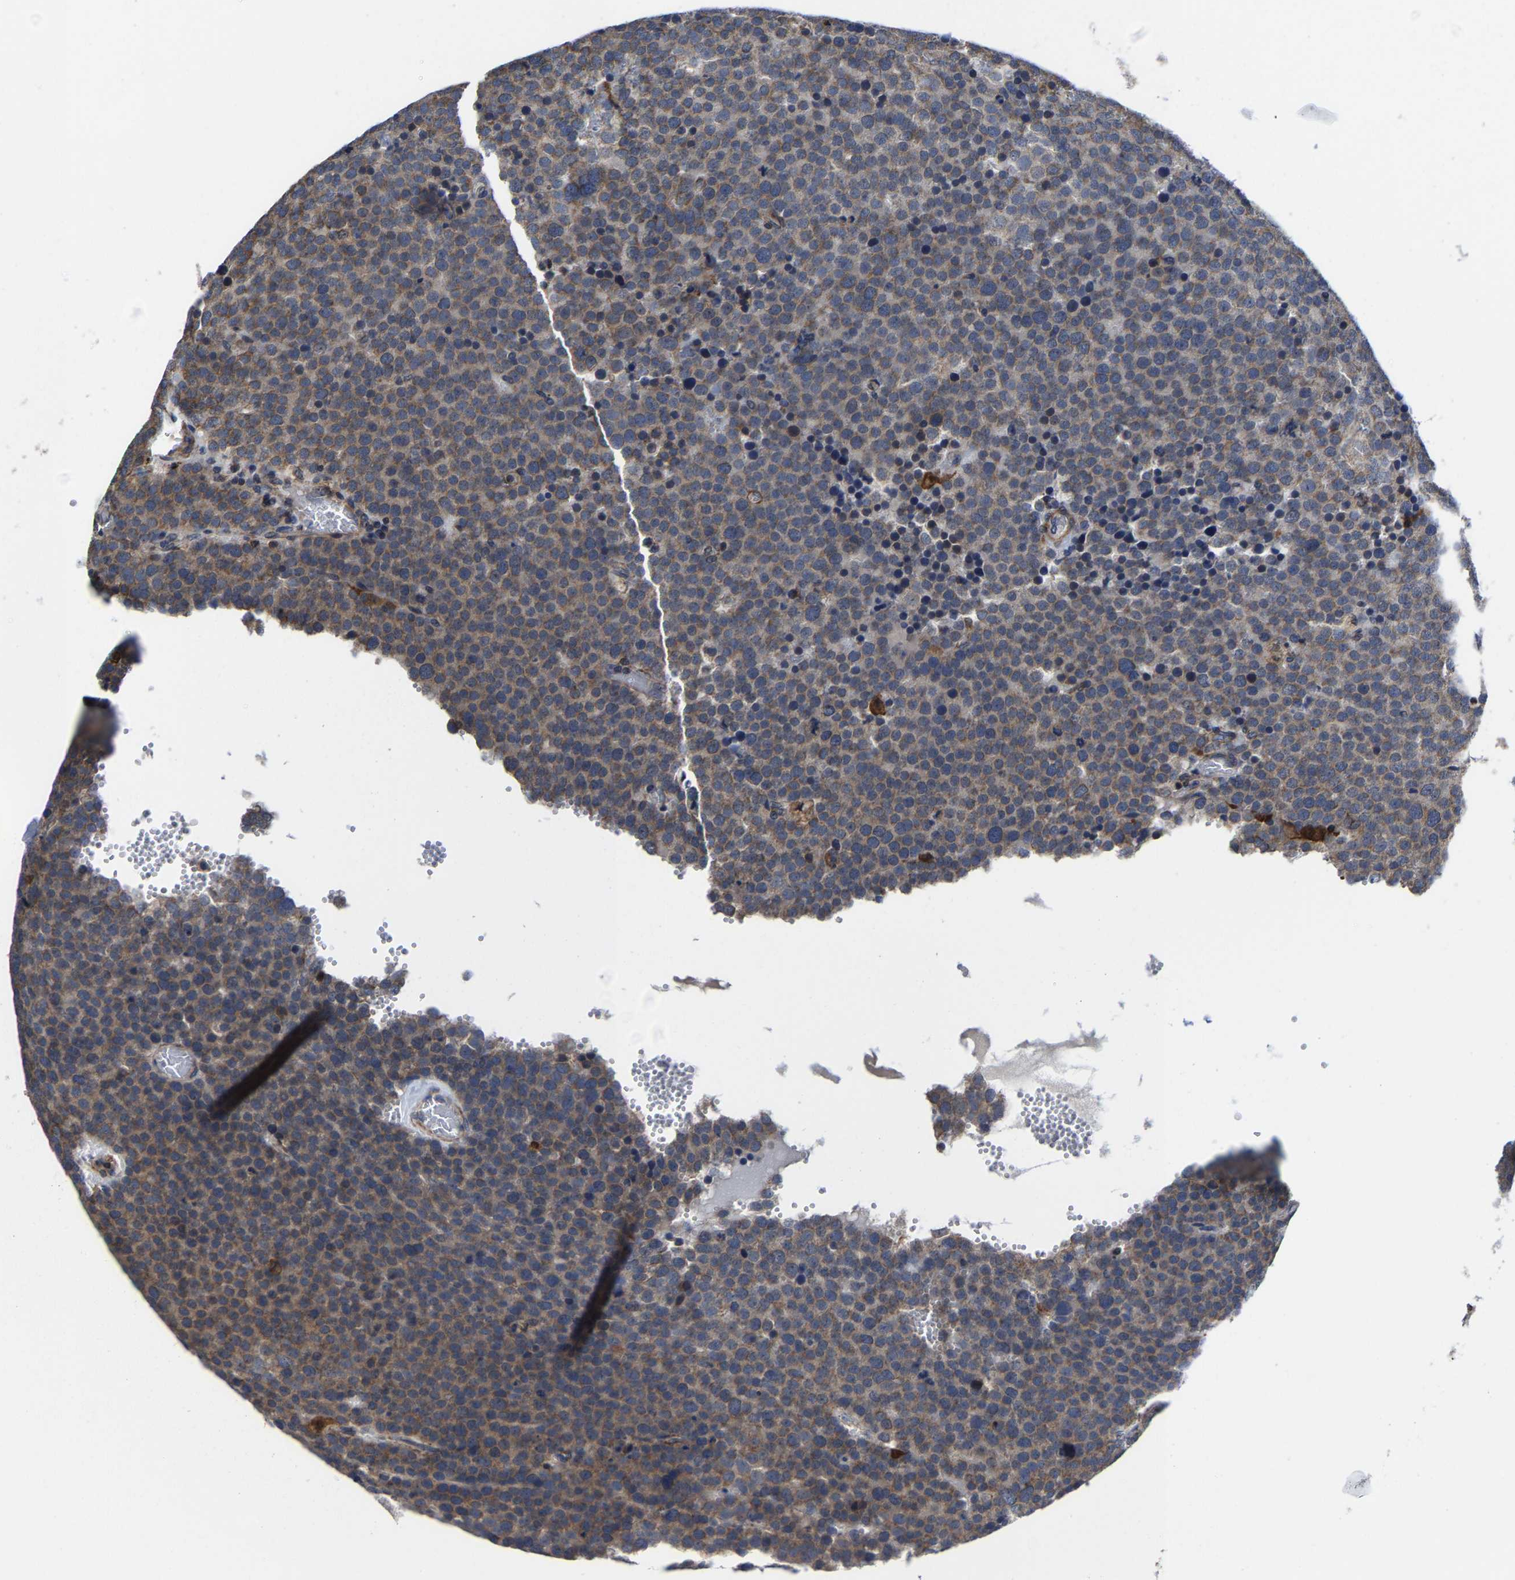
{"staining": {"intensity": "moderate", "quantity": ">75%", "location": "cytoplasmic/membranous"}, "tissue": "testis cancer", "cell_type": "Tumor cells", "image_type": "cancer", "snomed": [{"axis": "morphology", "description": "Normal tissue, NOS"}, {"axis": "morphology", "description": "Seminoma, NOS"}, {"axis": "topography", "description": "Testis"}], "caption": "There is medium levels of moderate cytoplasmic/membranous staining in tumor cells of seminoma (testis), as demonstrated by immunohistochemical staining (brown color).", "gene": "PFKFB3", "patient": {"sex": "male", "age": 71}}